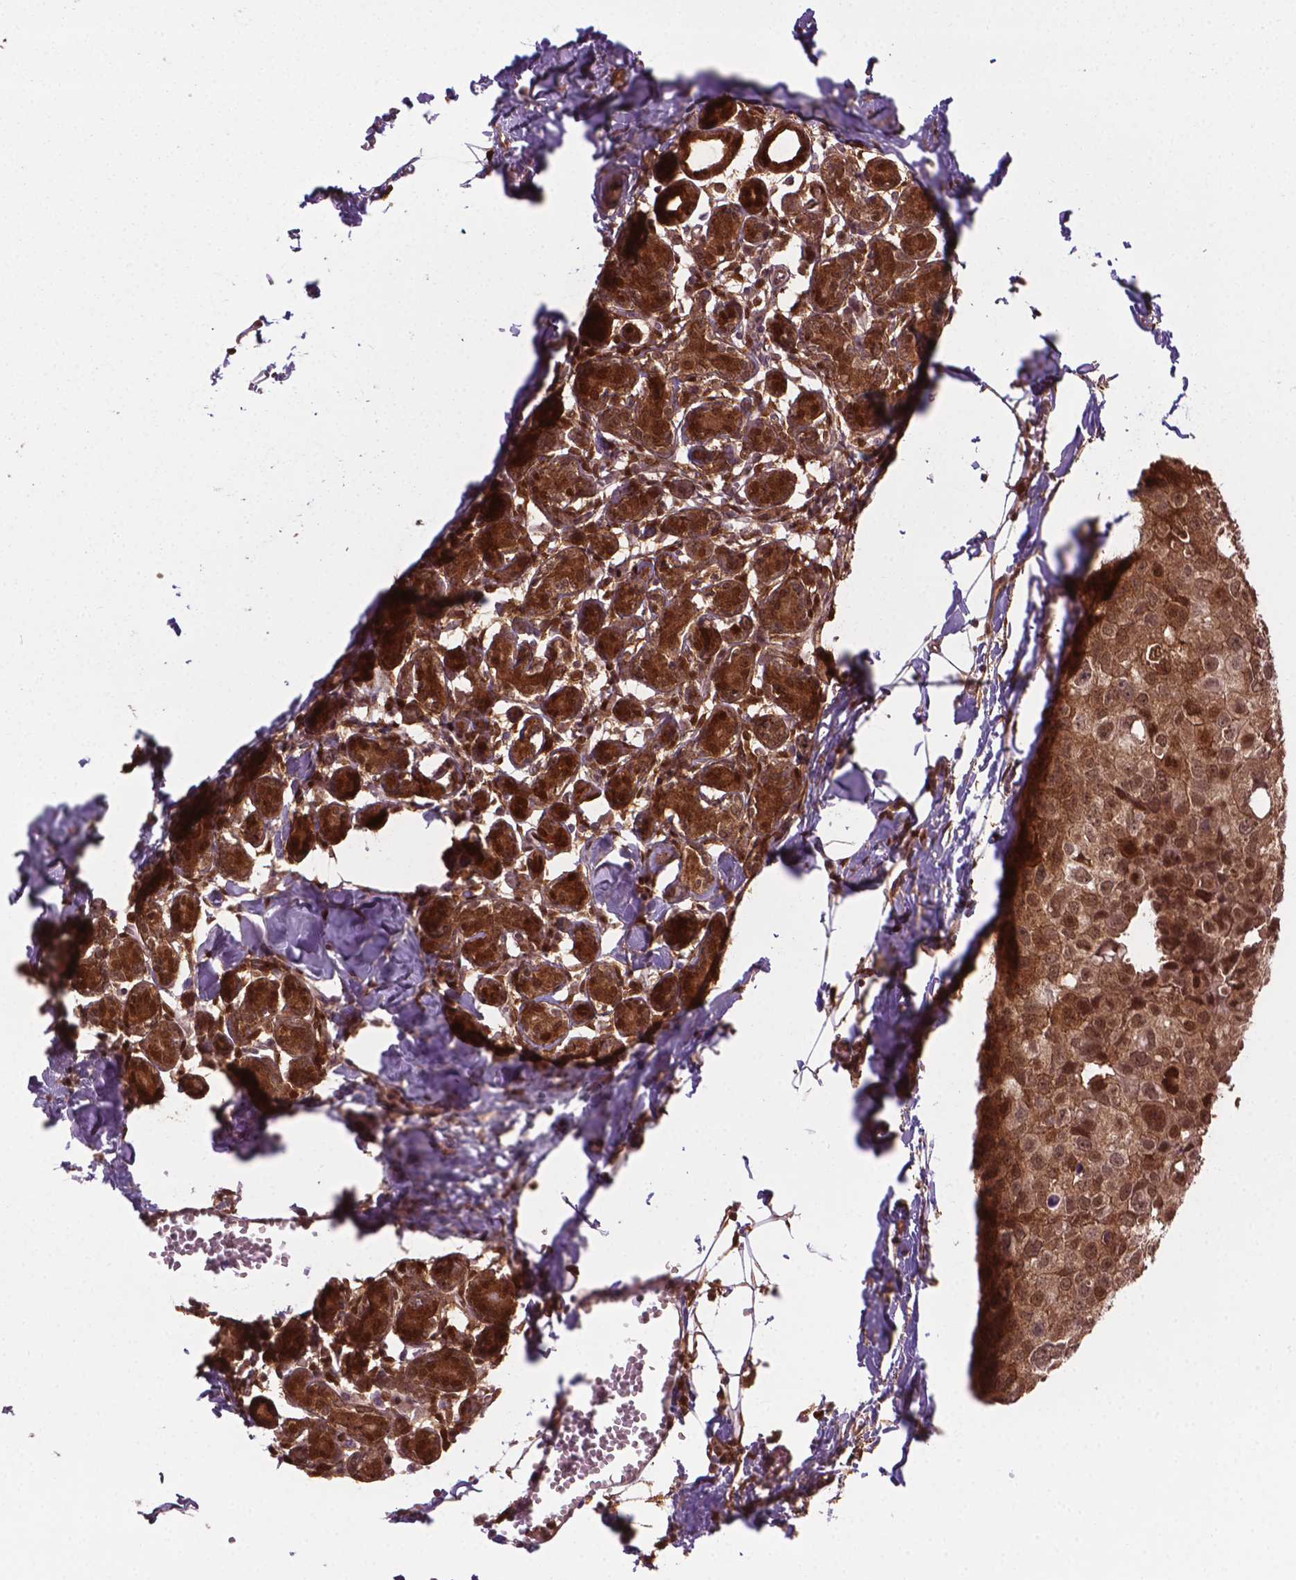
{"staining": {"intensity": "moderate", "quantity": ">75%", "location": "cytoplasmic/membranous,nuclear"}, "tissue": "breast cancer", "cell_type": "Tumor cells", "image_type": "cancer", "snomed": [{"axis": "morphology", "description": "Duct carcinoma"}, {"axis": "topography", "description": "Breast"}], "caption": "Approximately >75% of tumor cells in intraductal carcinoma (breast) demonstrate moderate cytoplasmic/membranous and nuclear protein staining as visualized by brown immunohistochemical staining.", "gene": "PLIN3", "patient": {"sex": "female", "age": 38}}